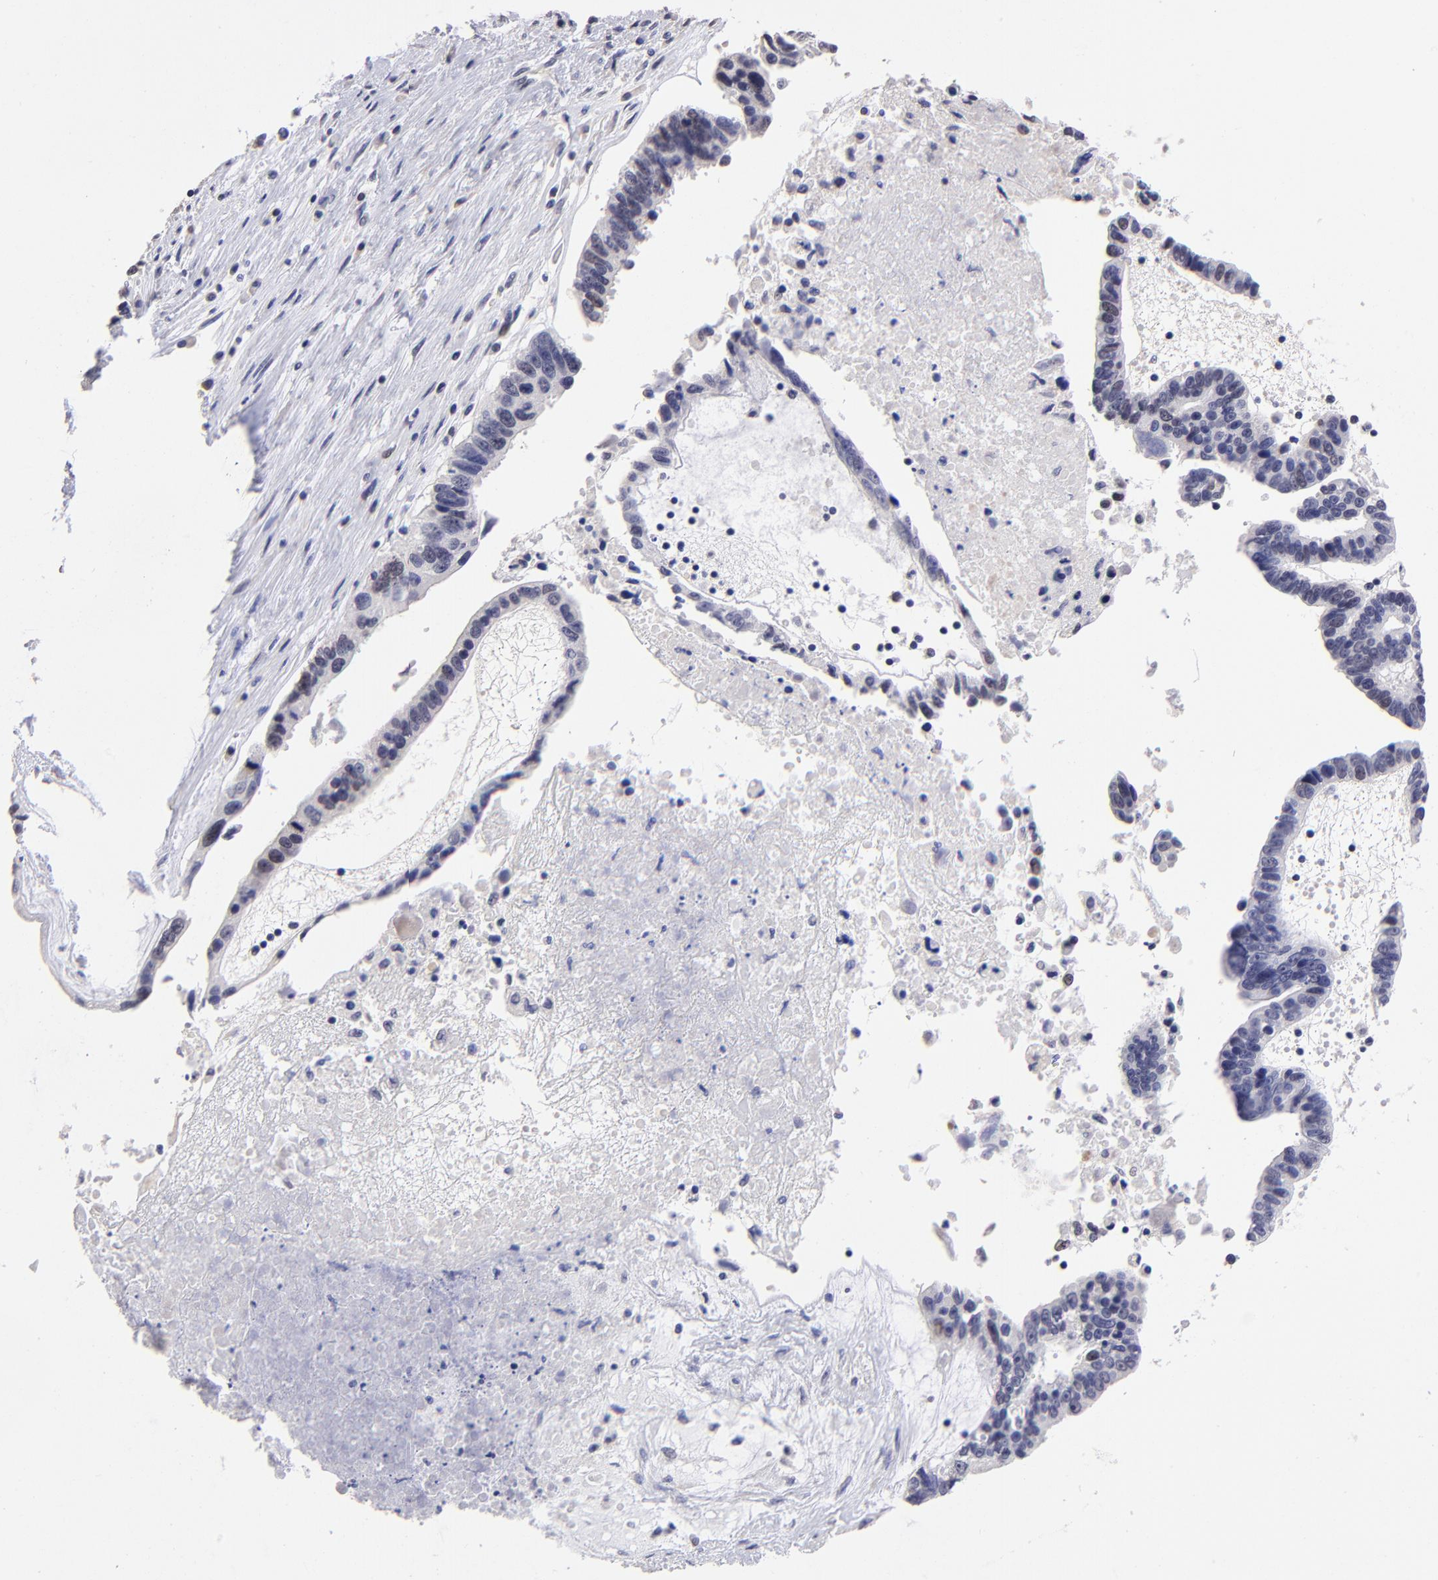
{"staining": {"intensity": "weak", "quantity": "25%-75%", "location": "nuclear"}, "tissue": "ovarian cancer", "cell_type": "Tumor cells", "image_type": "cancer", "snomed": [{"axis": "morphology", "description": "Carcinoma, endometroid"}, {"axis": "morphology", "description": "Cystadenocarcinoma, serous, NOS"}, {"axis": "topography", "description": "Ovary"}], "caption": "Protein staining of ovarian cancer (endometroid carcinoma) tissue exhibits weak nuclear expression in about 25%-75% of tumor cells.", "gene": "DNMT1", "patient": {"sex": "female", "age": 45}}